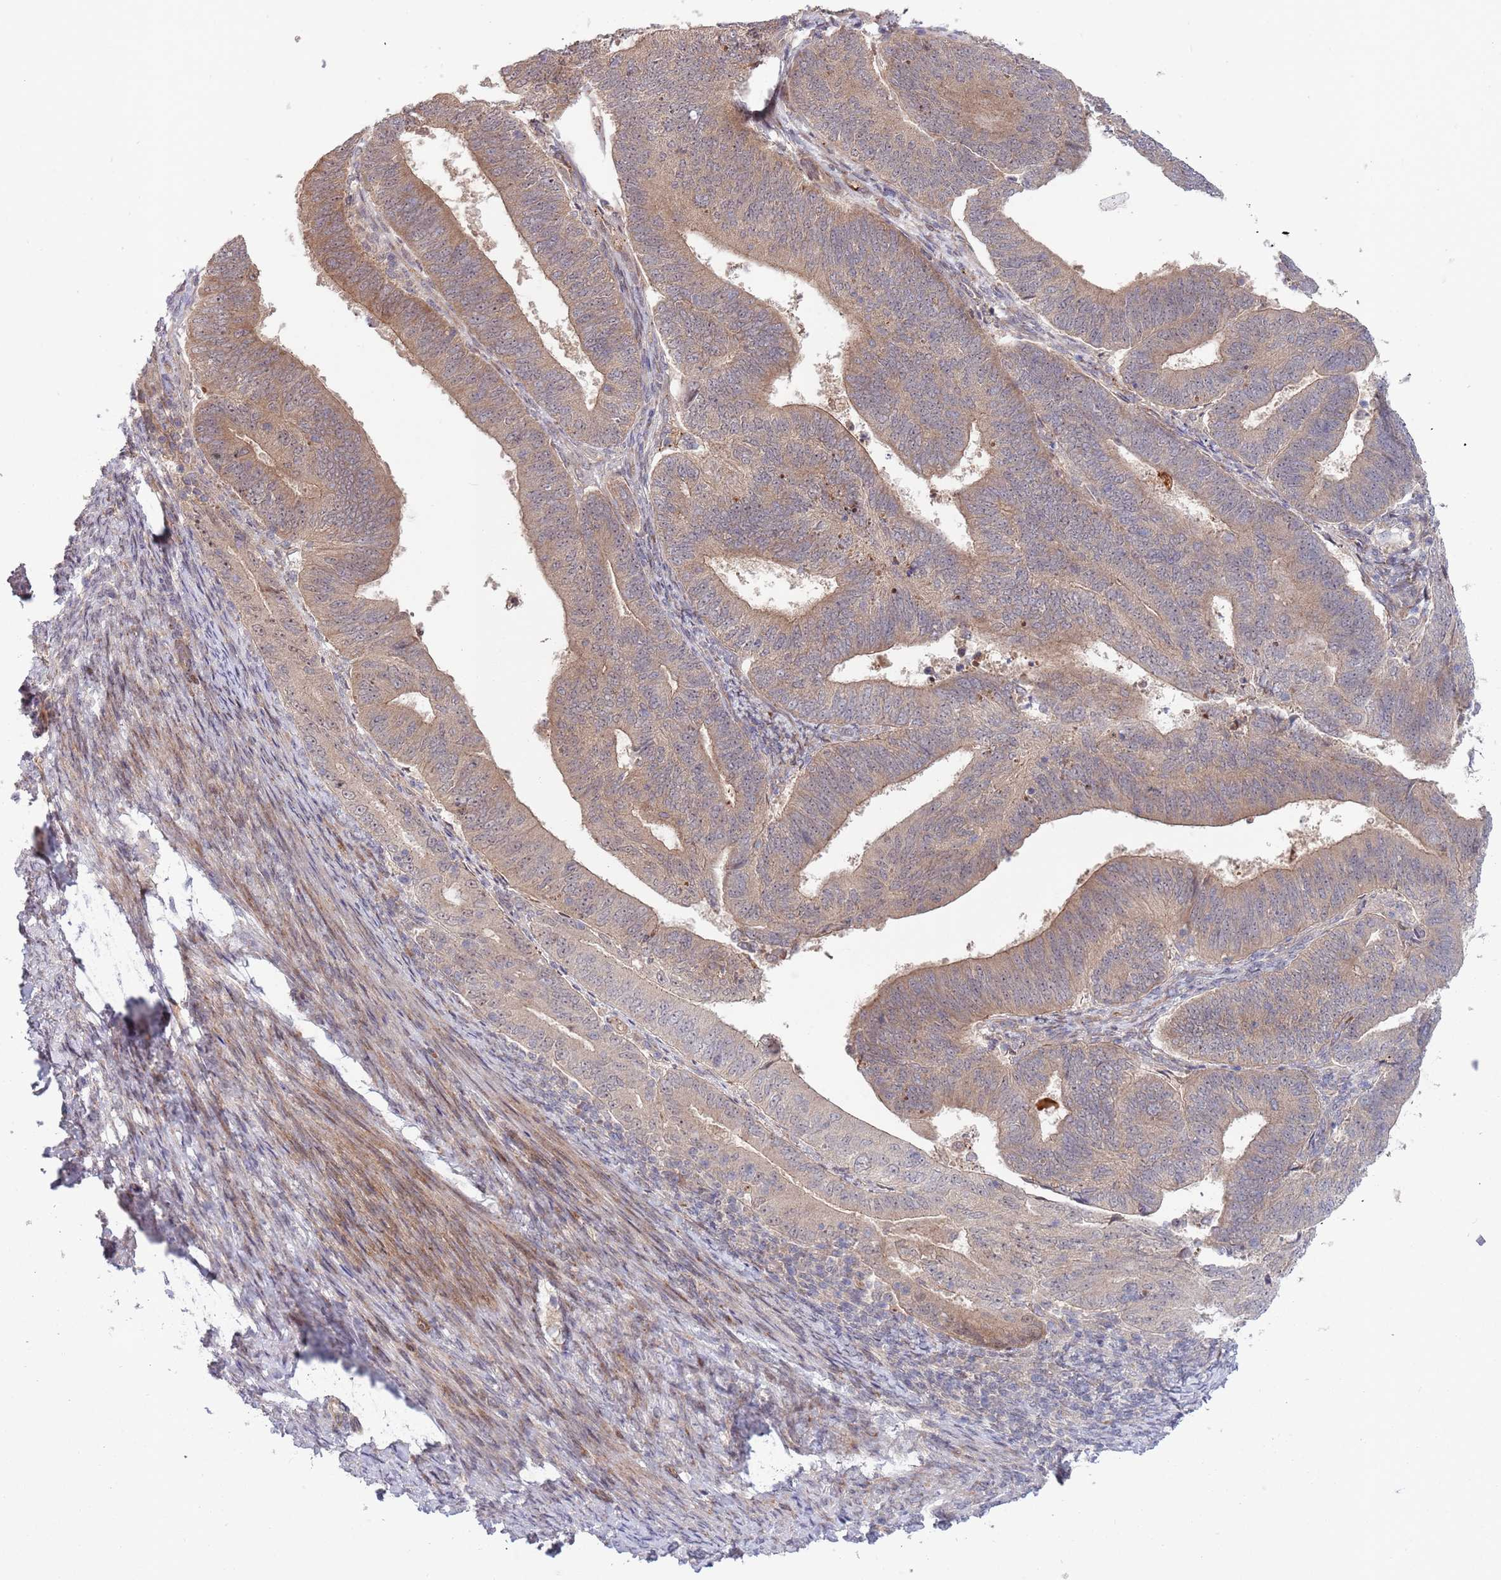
{"staining": {"intensity": "moderate", "quantity": ">75%", "location": "cytoplasmic/membranous"}, "tissue": "endometrial cancer", "cell_type": "Tumor cells", "image_type": "cancer", "snomed": [{"axis": "morphology", "description": "Adenocarcinoma, NOS"}, {"axis": "topography", "description": "Endometrium"}], "caption": "Immunohistochemistry (IHC) micrograph of neoplastic tissue: human endometrial cancer stained using IHC demonstrates medium levels of moderate protein expression localized specifically in the cytoplasmic/membranous of tumor cells, appearing as a cytoplasmic/membranous brown color.", "gene": "NT5DC4", "patient": {"sex": "female", "age": 70}}